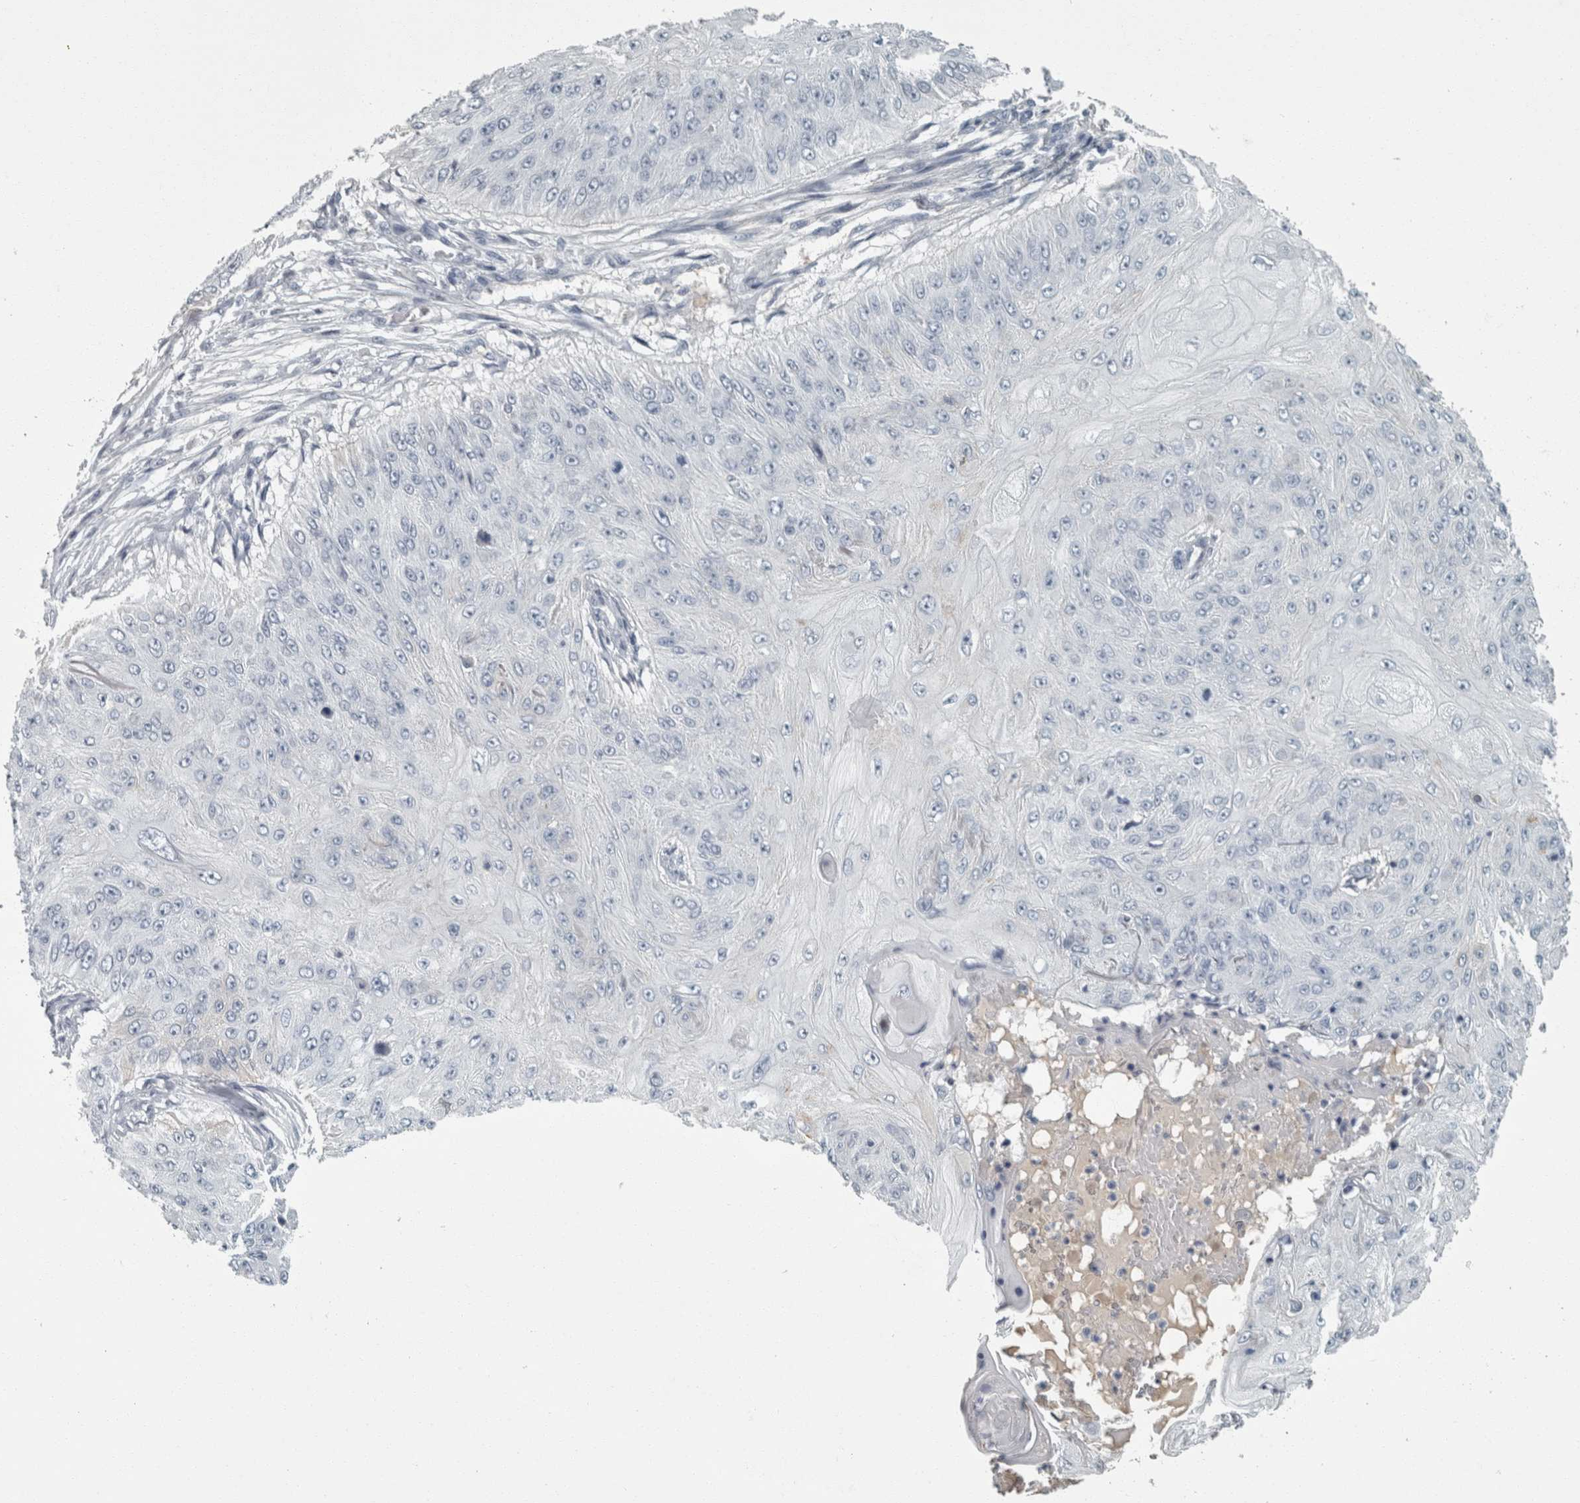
{"staining": {"intensity": "negative", "quantity": "none", "location": "none"}, "tissue": "skin cancer", "cell_type": "Tumor cells", "image_type": "cancer", "snomed": [{"axis": "morphology", "description": "Squamous cell carcinoma, NOS"}, {"axis": "topography", "description": "Skin"}], "caption": "The immunohistochemistry (IHC) photomicrograph has no significant staining in tumor cells of skin cancer (squamous cell carcinoma) tissue. (Brightfield microscopy of DAB immunohistochemistry at high magnification).", "gene": "CHL1", "patient": {"sex": "female", "age": 80}}